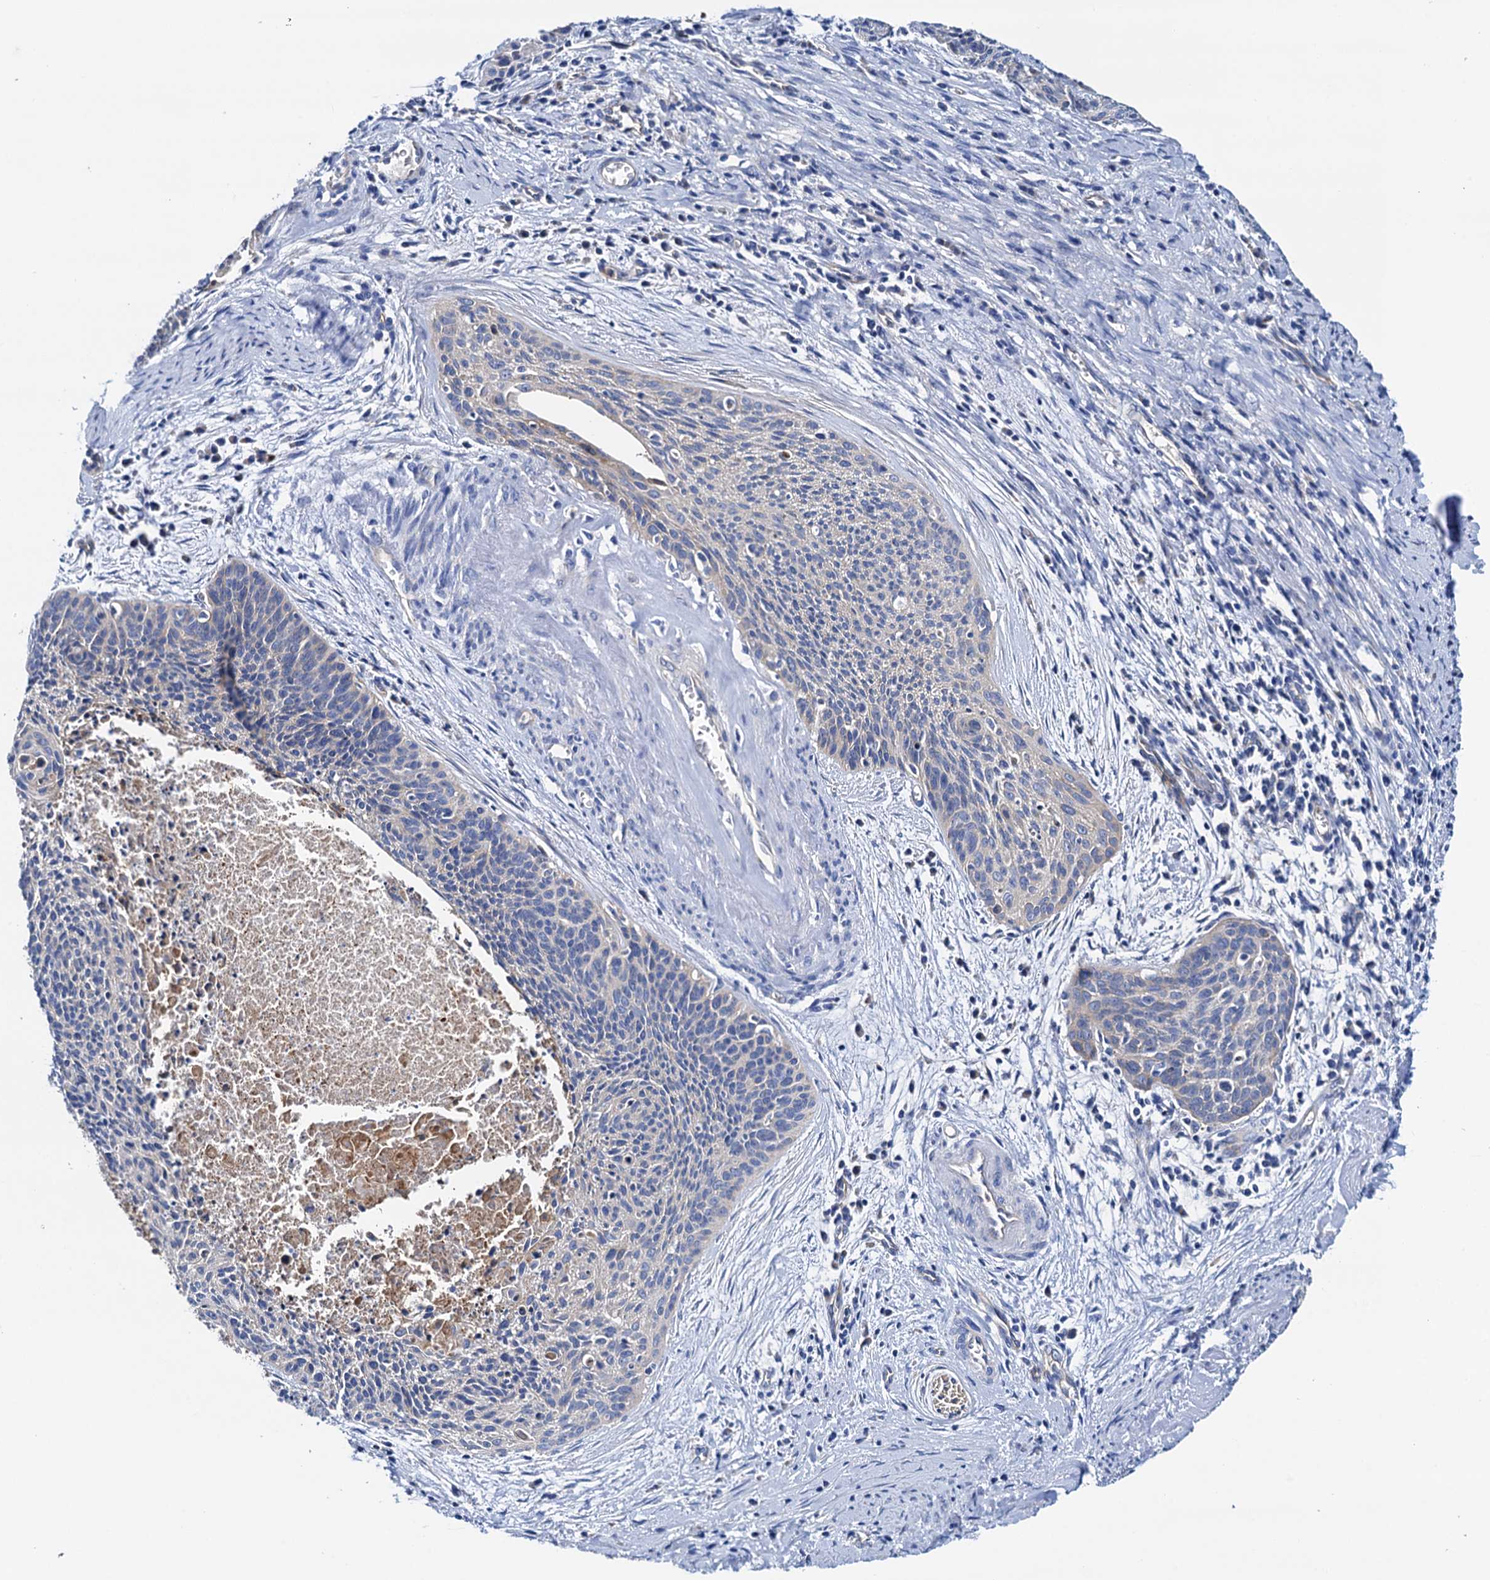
{"staining": {"intensity": "negative", "quantity": "none", "location": "none"}, "tissue": "cervical cancer", "cell_type": "Tumor cells", "image_type": "cancer", "snomed": [{"axis": "morphology", "description": "Squamous cell carcinoma, NOS"}, {"axis": "topography", "description": "Cervix"}], "caption": "There is no significant expression in tumor cells of squamous cell carcinoma (cervical).", "gene": "RASSF9", "patient": {"sex": "female", "age": 55}}